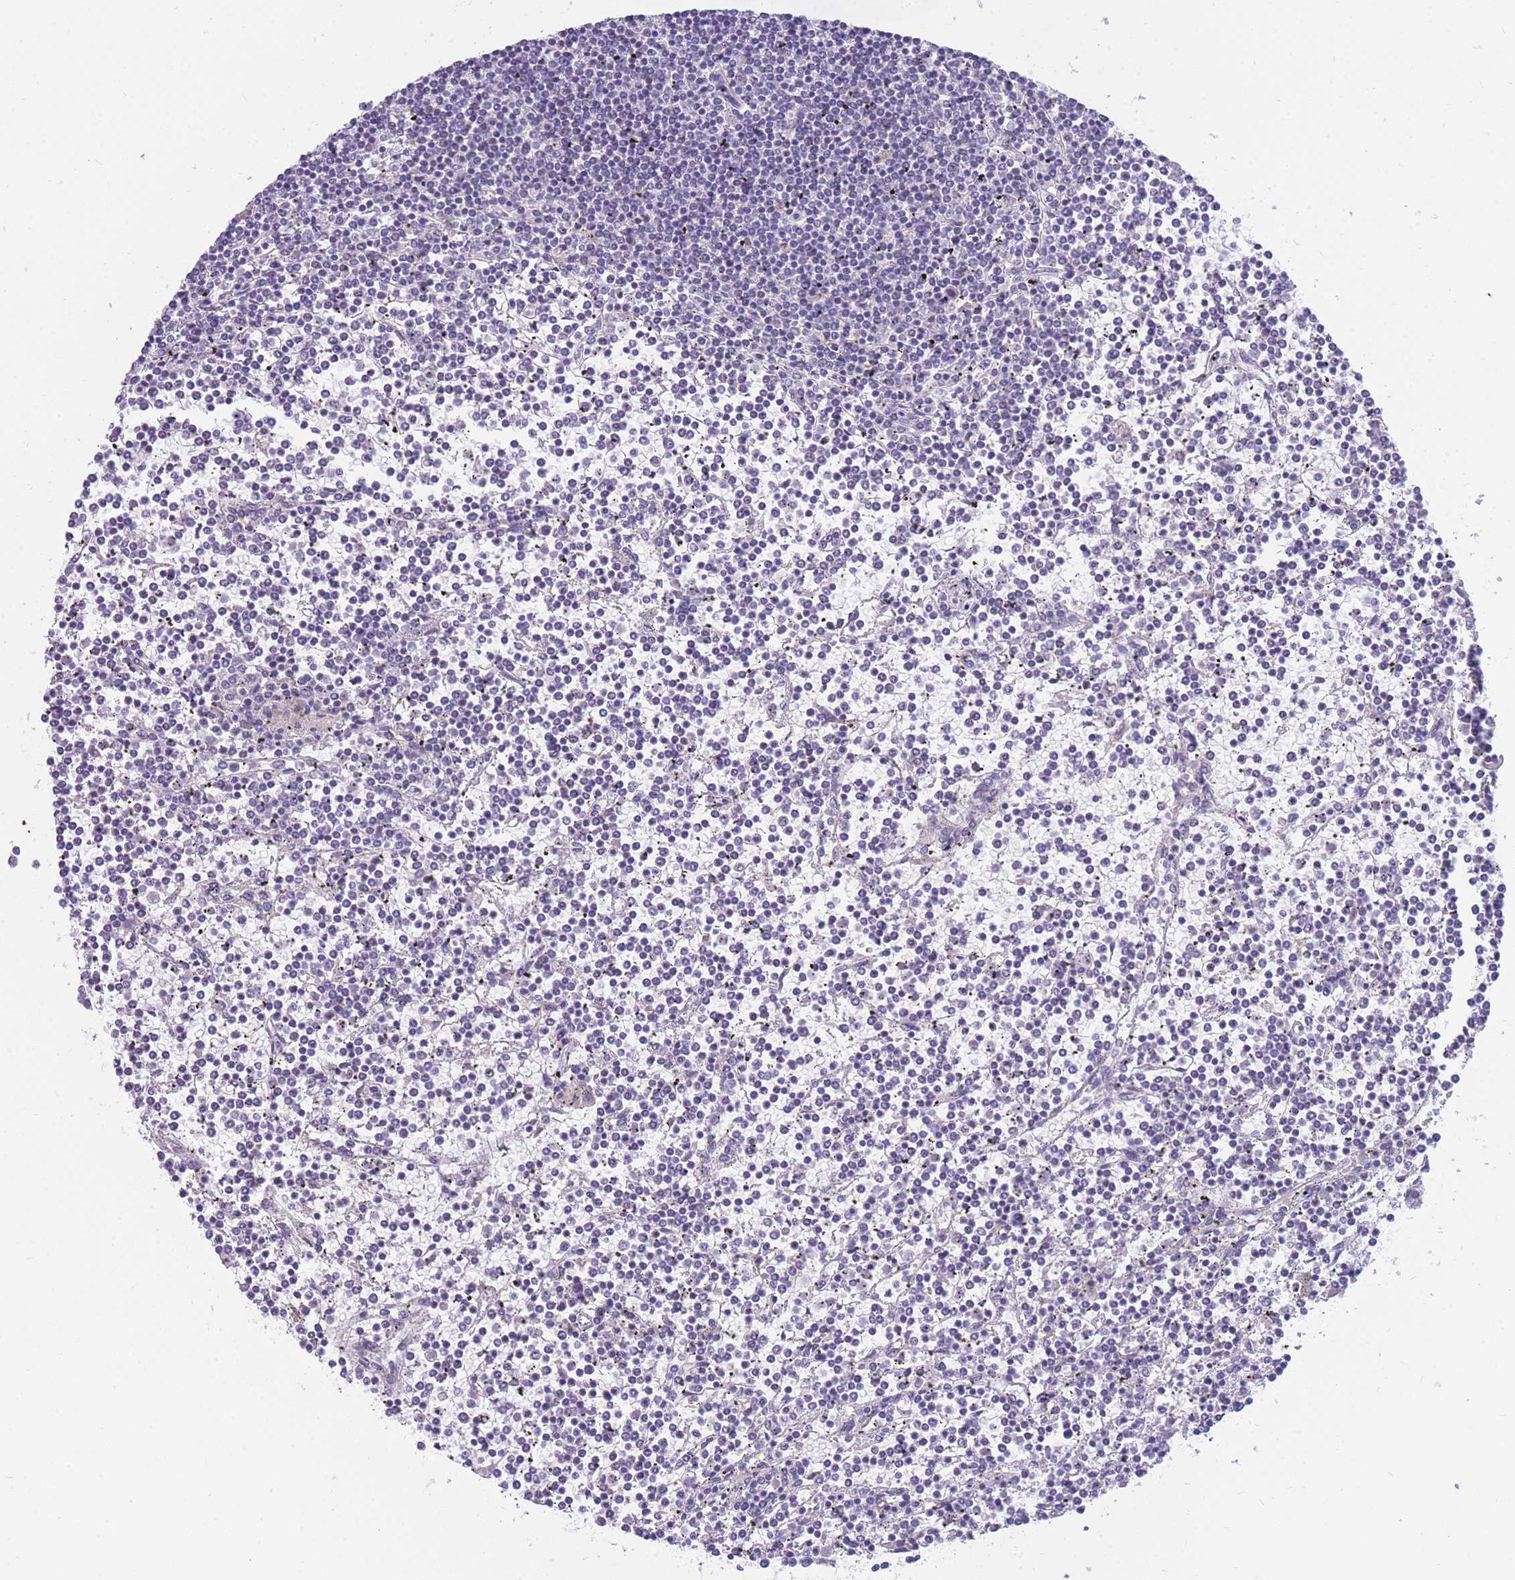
{"staining": {"intensity": "negative", "quantity": "none", "location": "none"}, "tissue": "lymphoma", "cell_type": "Tumor cells", "image_type": "cancer", "snomed": [{"axis": "morphology", "description": "Malignant lymphoma, non-Hodgkin's type, Low grade"}, {"axis": "topography", "description": "Spleen"}], "caption": "IHC of lymphoma reveals no expression in tumor cells.", "gene": "DHRS11", "patient": {"sex": "female", "age": 19}}